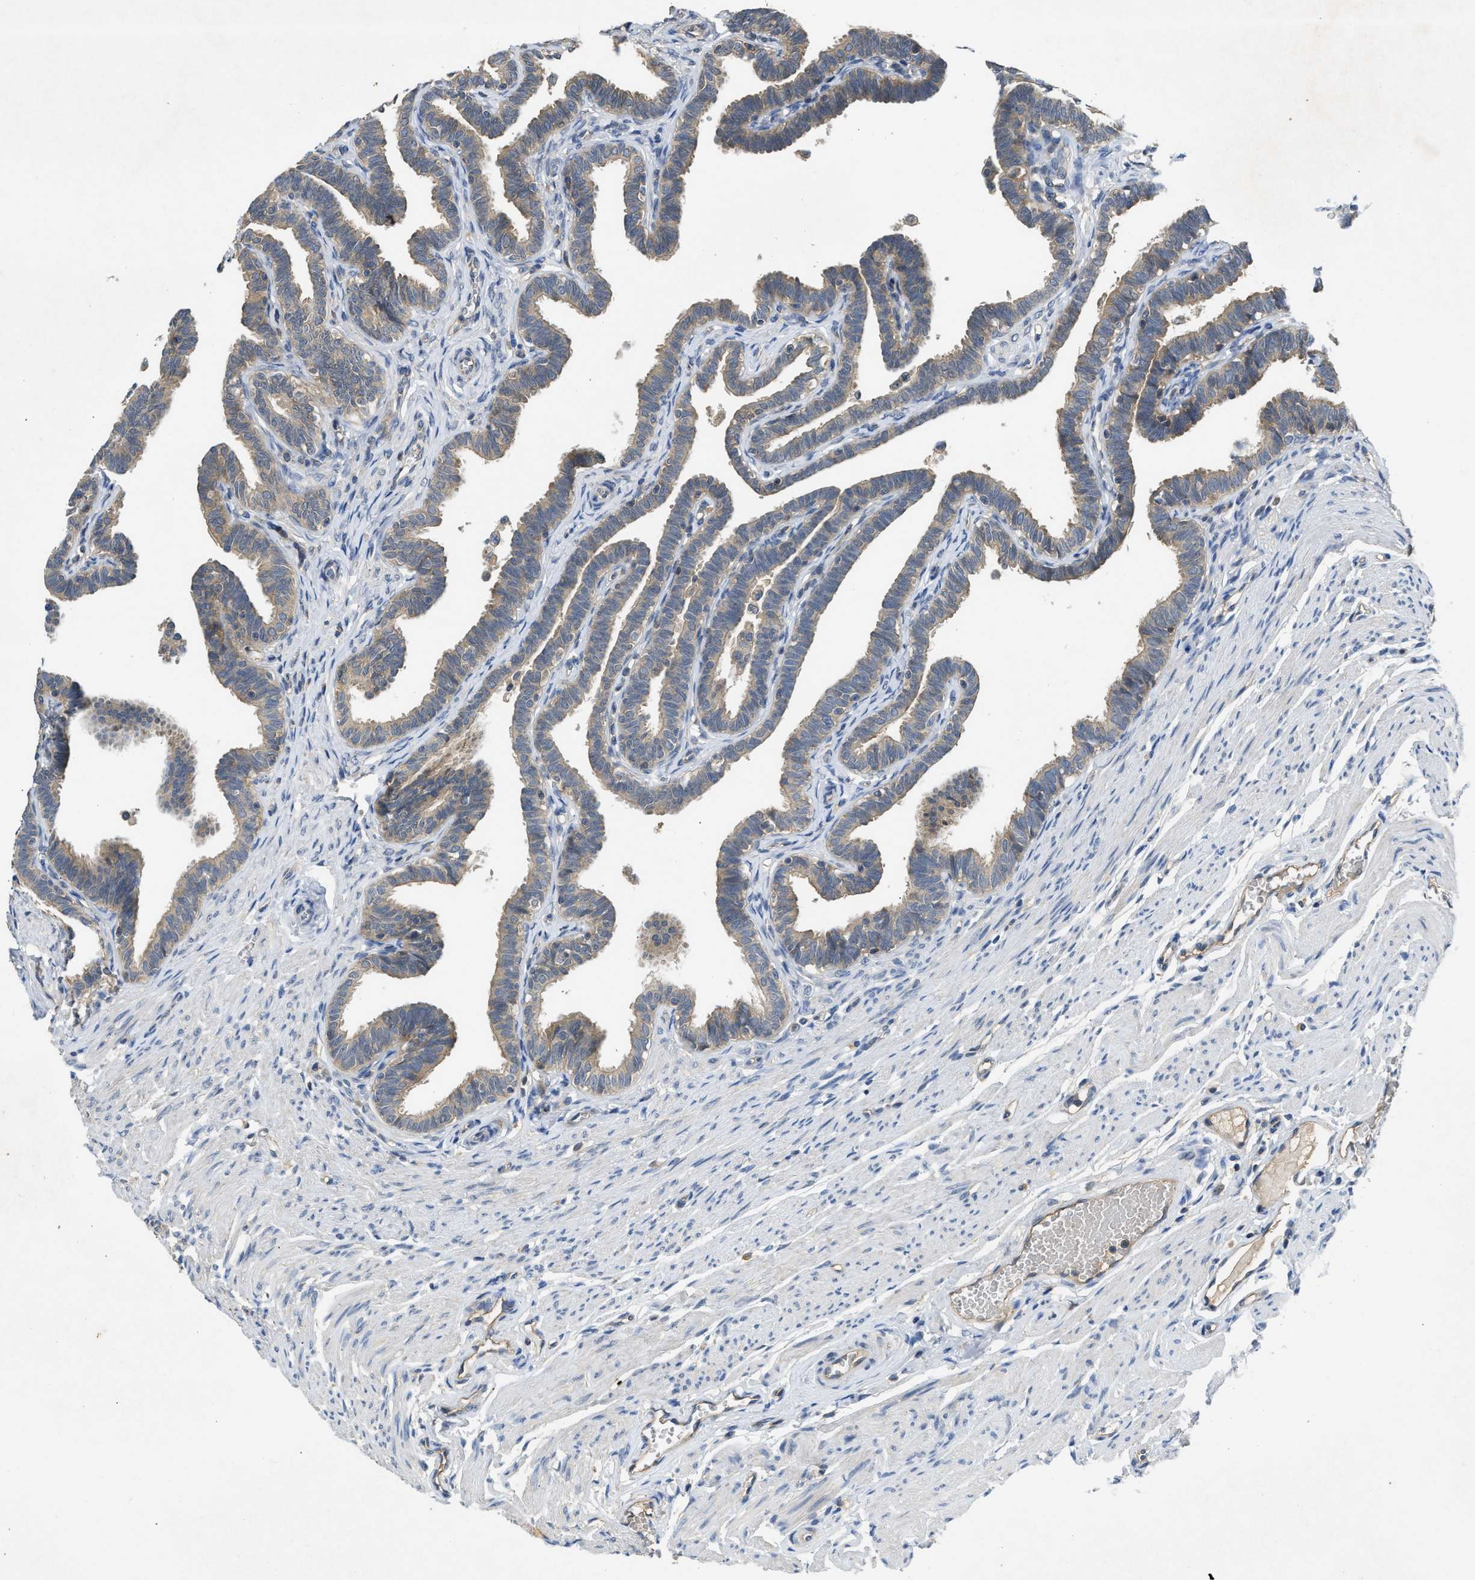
{"staining": {"intensity": "weak", "quantity": "<25%", "location": "cytoplasmic/membranous"}, "tissue": "fallopian tube", "cell_type": "Glandular cells", "image_type": "normal", "snomed": [{"axis": "morphology", "description": "Normal tissue, NOS"}, {"axis": "topography", "description": "Fallopian tube"}, {"axis": "topography", "description": "Ovary"}], "caption": "High magnification brightfield microscopy of unremarkable fallopian tube stained with DAB (3,3'-diaminobenzidine) (brown) and counterstained with hematoxylin (blue): glandular cells show no significant staining. (DAB immunohistochemistry, high magnification).", "gene": "PPP3CA", "patient": {"sex": "female", "age": 23}}